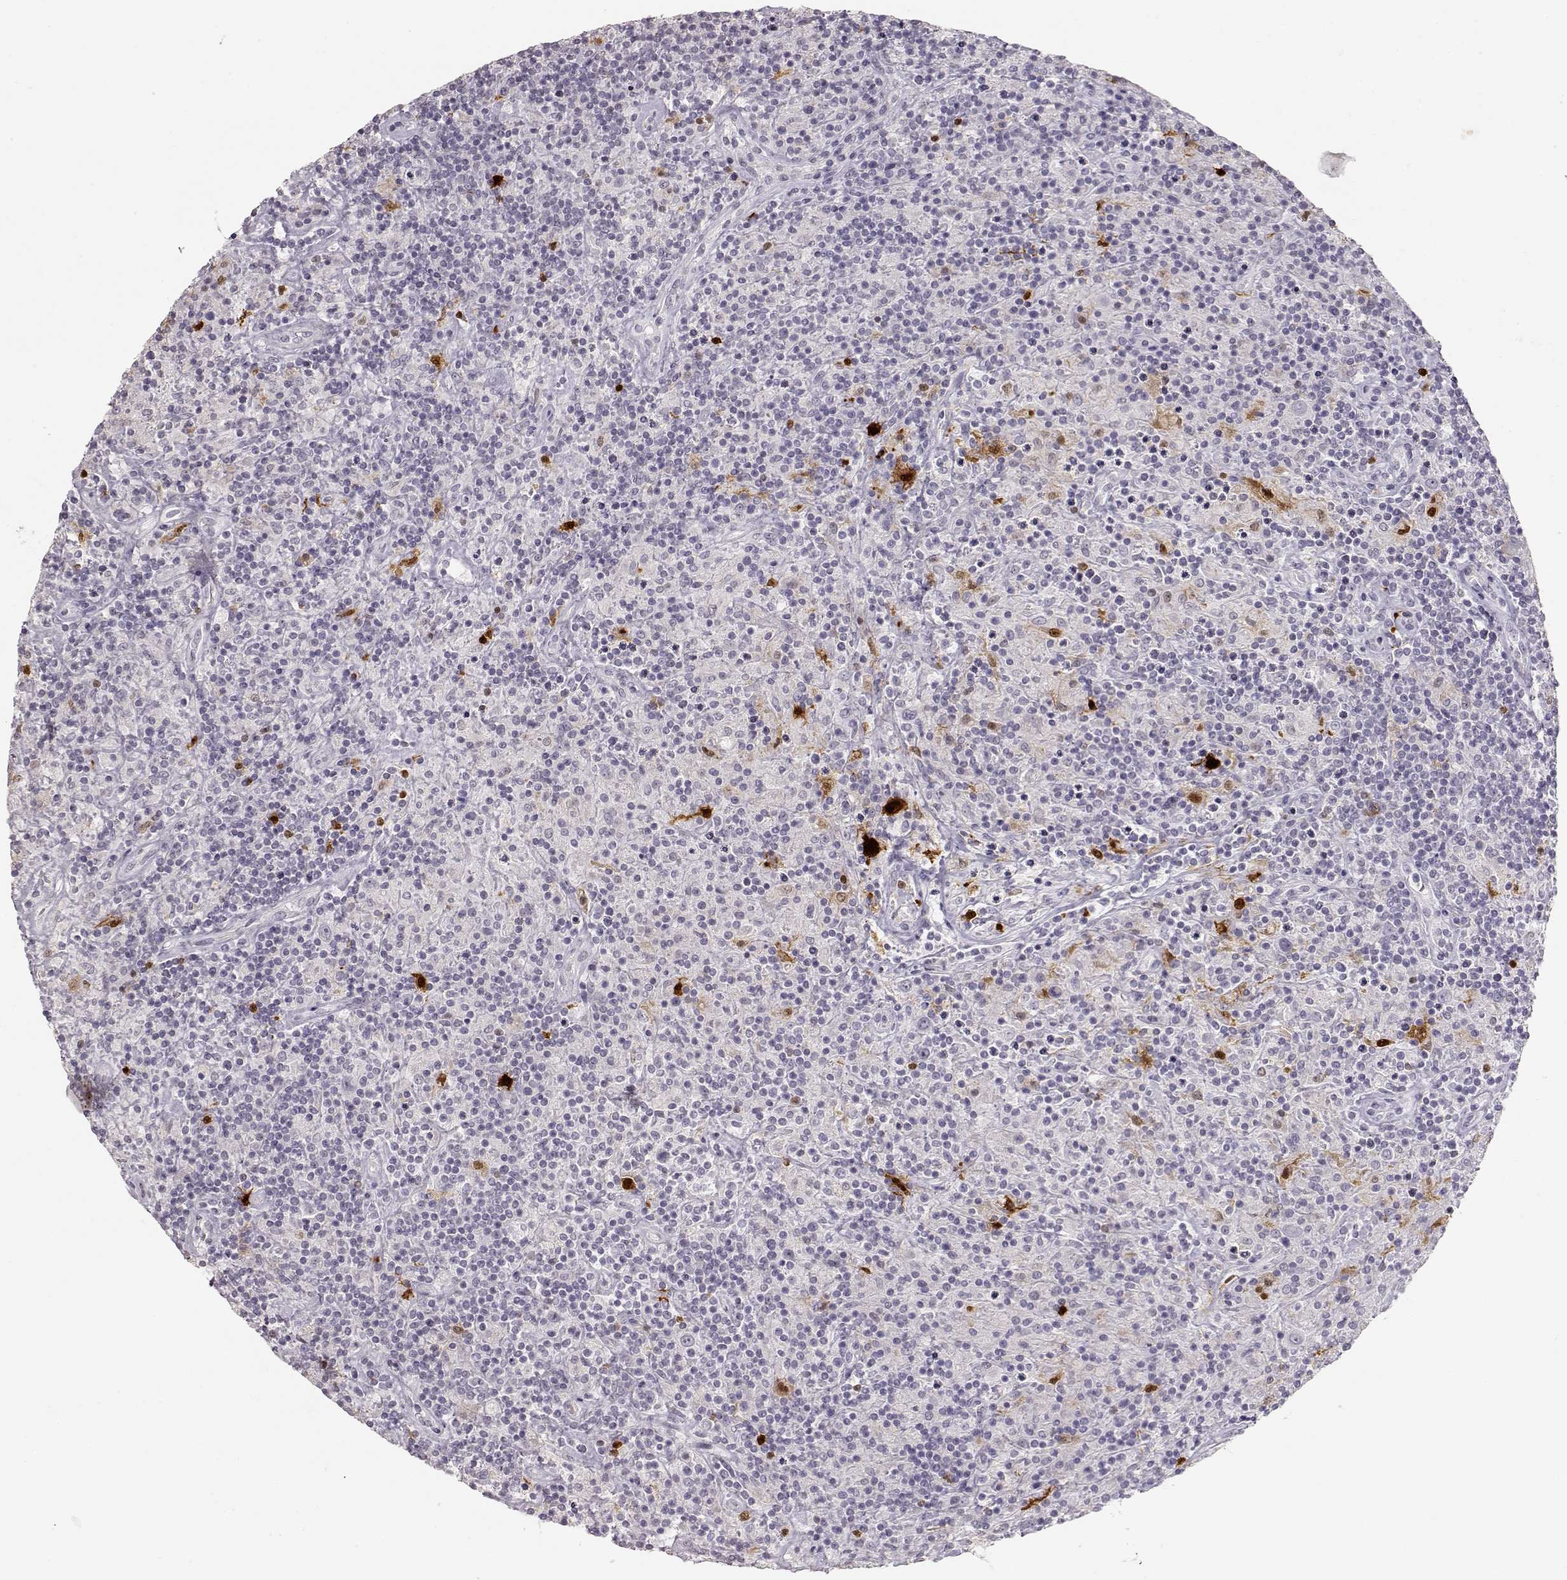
{"staining": {"intensity": "negative", "quantity": "none", "location": "none"}, "tissue": "lymphoma", "cell_type": "Tumor cells", "image_type": "cancer", "snomed": [{"axis": "morphology", "description": "Hodgkin's disease, NOS"}, {"axis": "topography", "description": "Lymph node"}], "caption": "This is an IHC histopathology image of human Hodgkin's disease. There is no expression in tumor cells.", "gene": "S100B", "patient": {"sex": "male", "age": 70}}